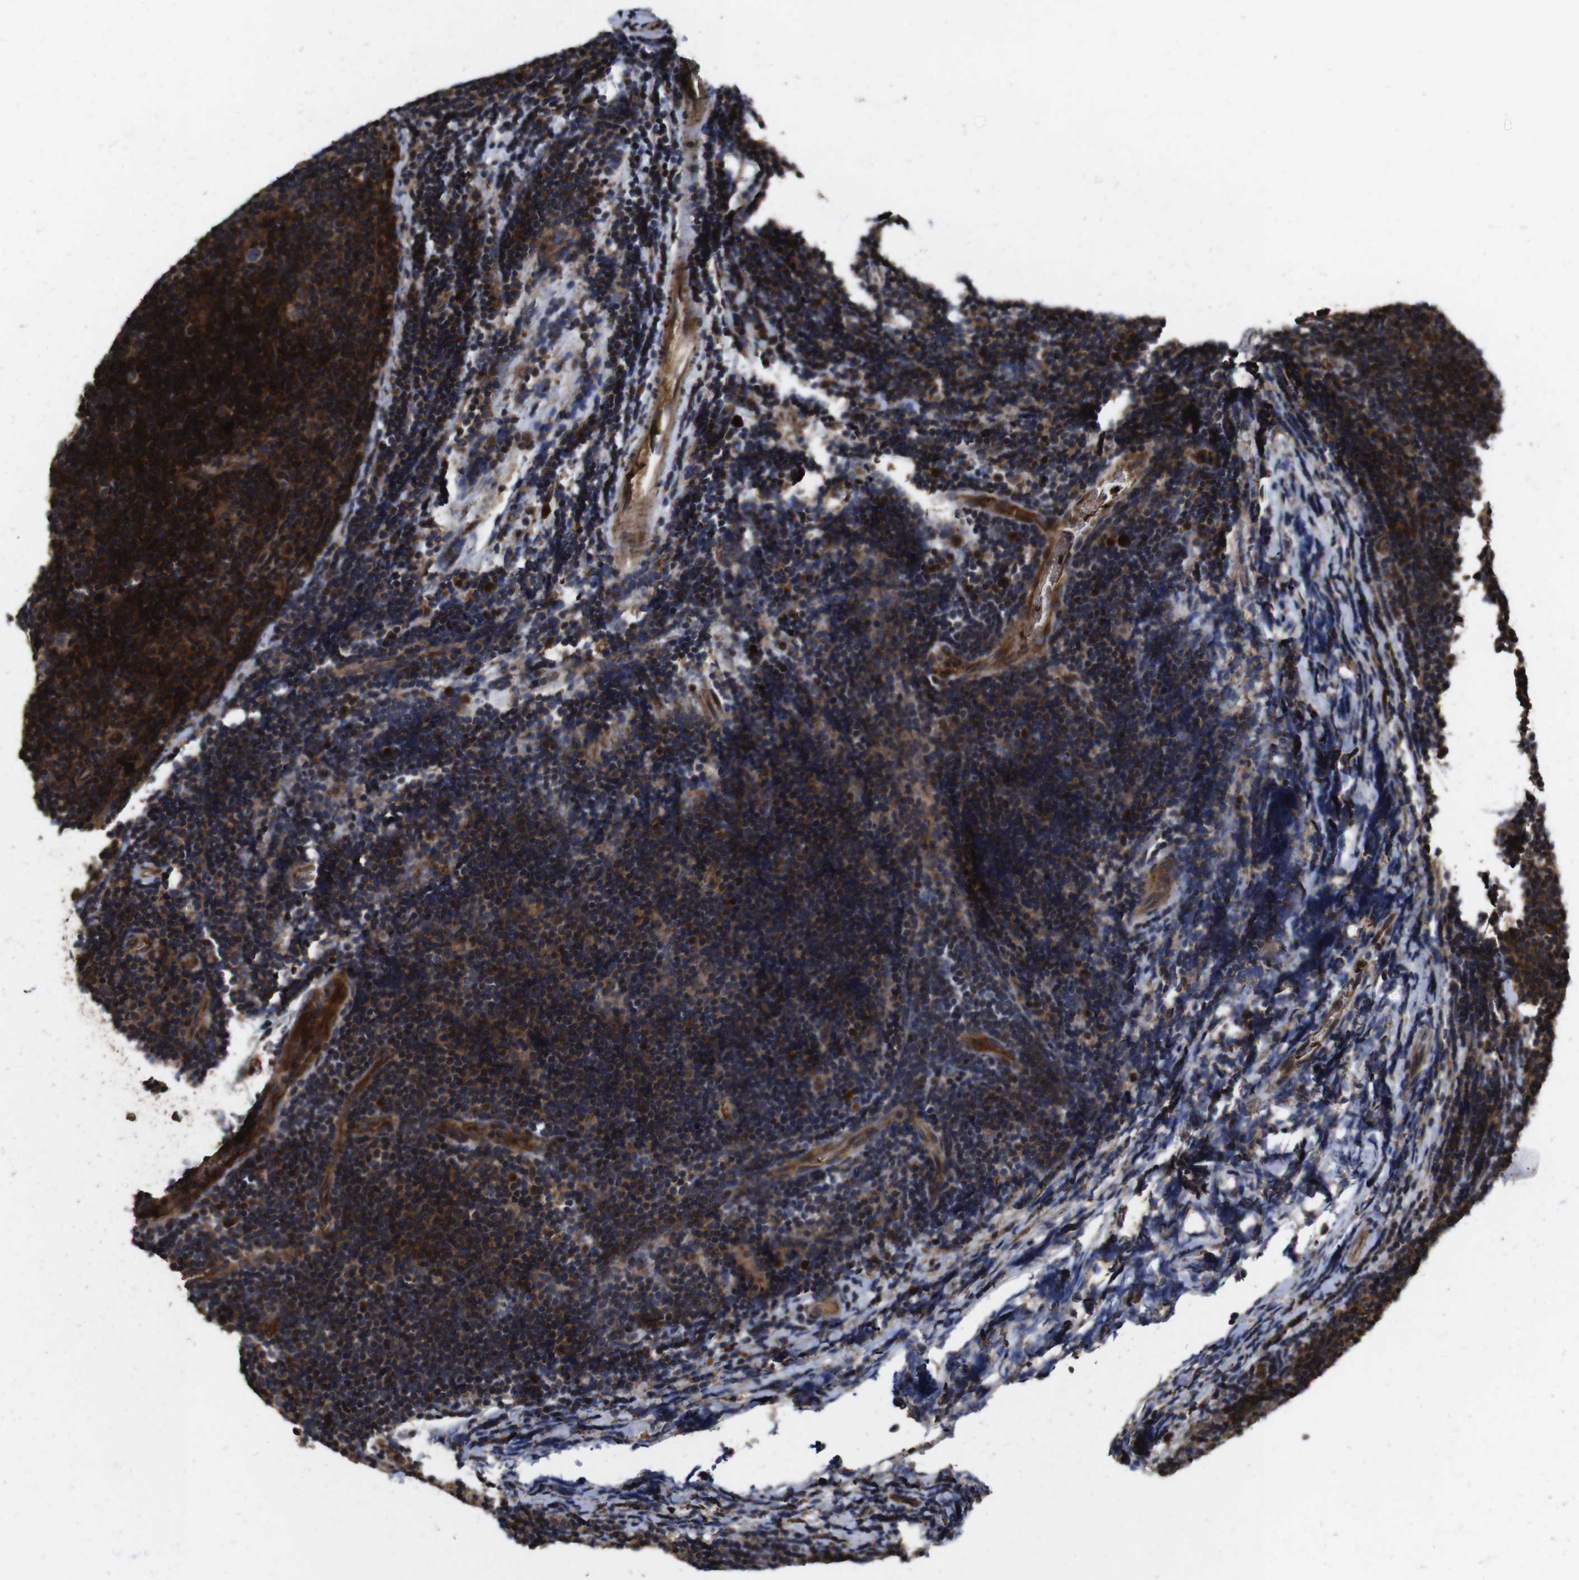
{"staining": {"intensity": "strong", "quantity": ">75%", "location": "cytoplasmic/membranous"}, "tissue": "lymphoma", "cell_type": "Tumor cells", "image_type": "cancer", "snomed": [{"axis": "morphology", "description": "Malignant lymphoma, non-Hodgkin's type, Low grade"}, {"axis": "topography", "description": "Lymph node"}], "caption": "Lymphoma stained with a protein marker reveals strong staining in tumor cells.", "gene": "SMYD3", "patient": {"sex": "male", "age": 83}}